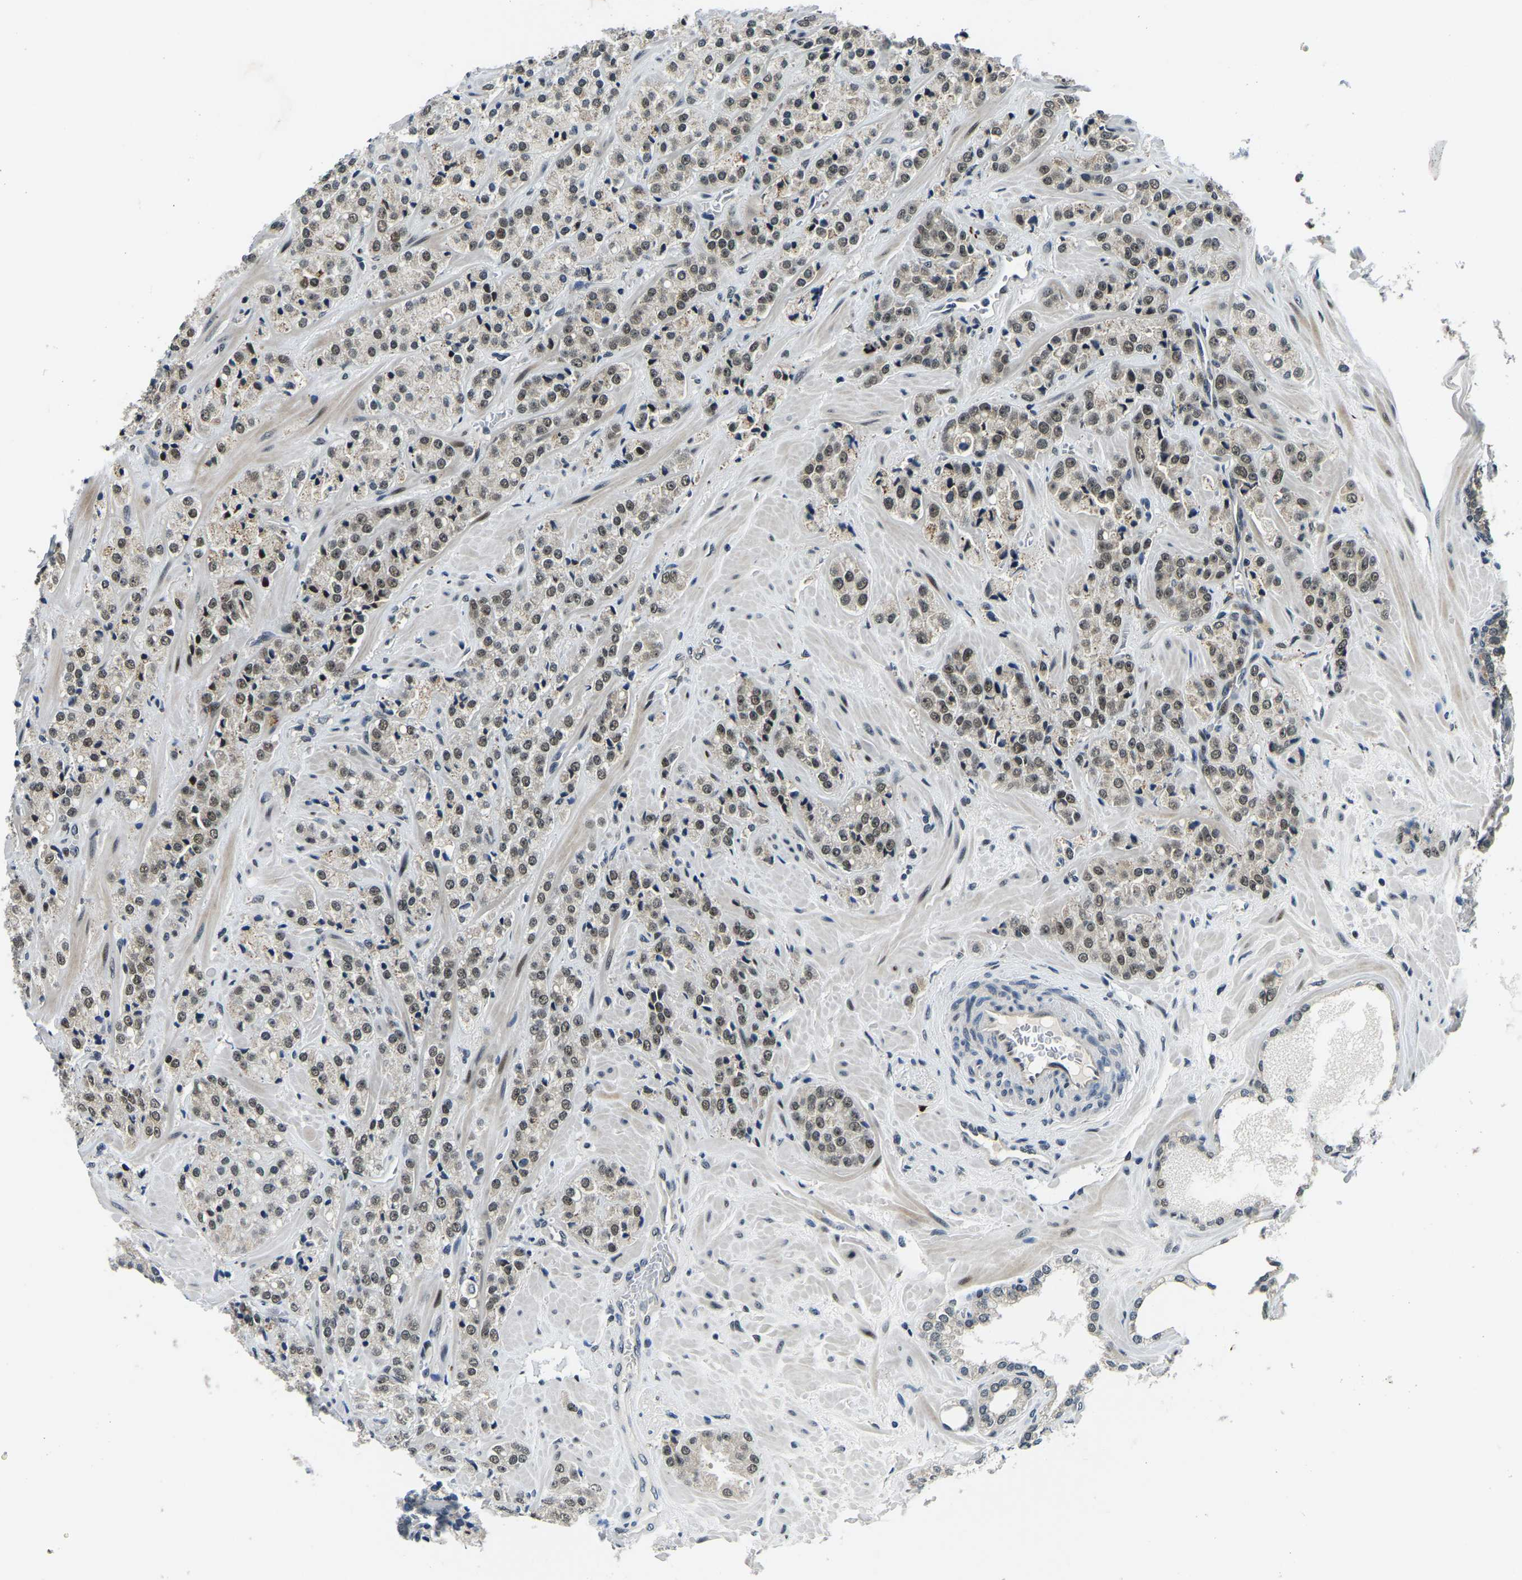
{"staining": {"intensity": "moderate", "quantity": ">75%", "location": "nuclear"}, "tissue": "prostate cancer", "cell_type": "Tumor cells", "image_type": "cancer", "snomed": [{"axis": "morphology", "description": "Adenocarcinoma, High grade"}, {"axis": "topography", "description": "Prostate"}], "caption": "Immunohistochemical staining of human prostate cancer displays moderate nuclear protein positivity in about >75% of tumor cells. Immunohistochemistry (ihc) stains the protein in brown and the nuclei are stained blue.", "gene": "ING2", "patient": {"sex": "male", "age": 64}}